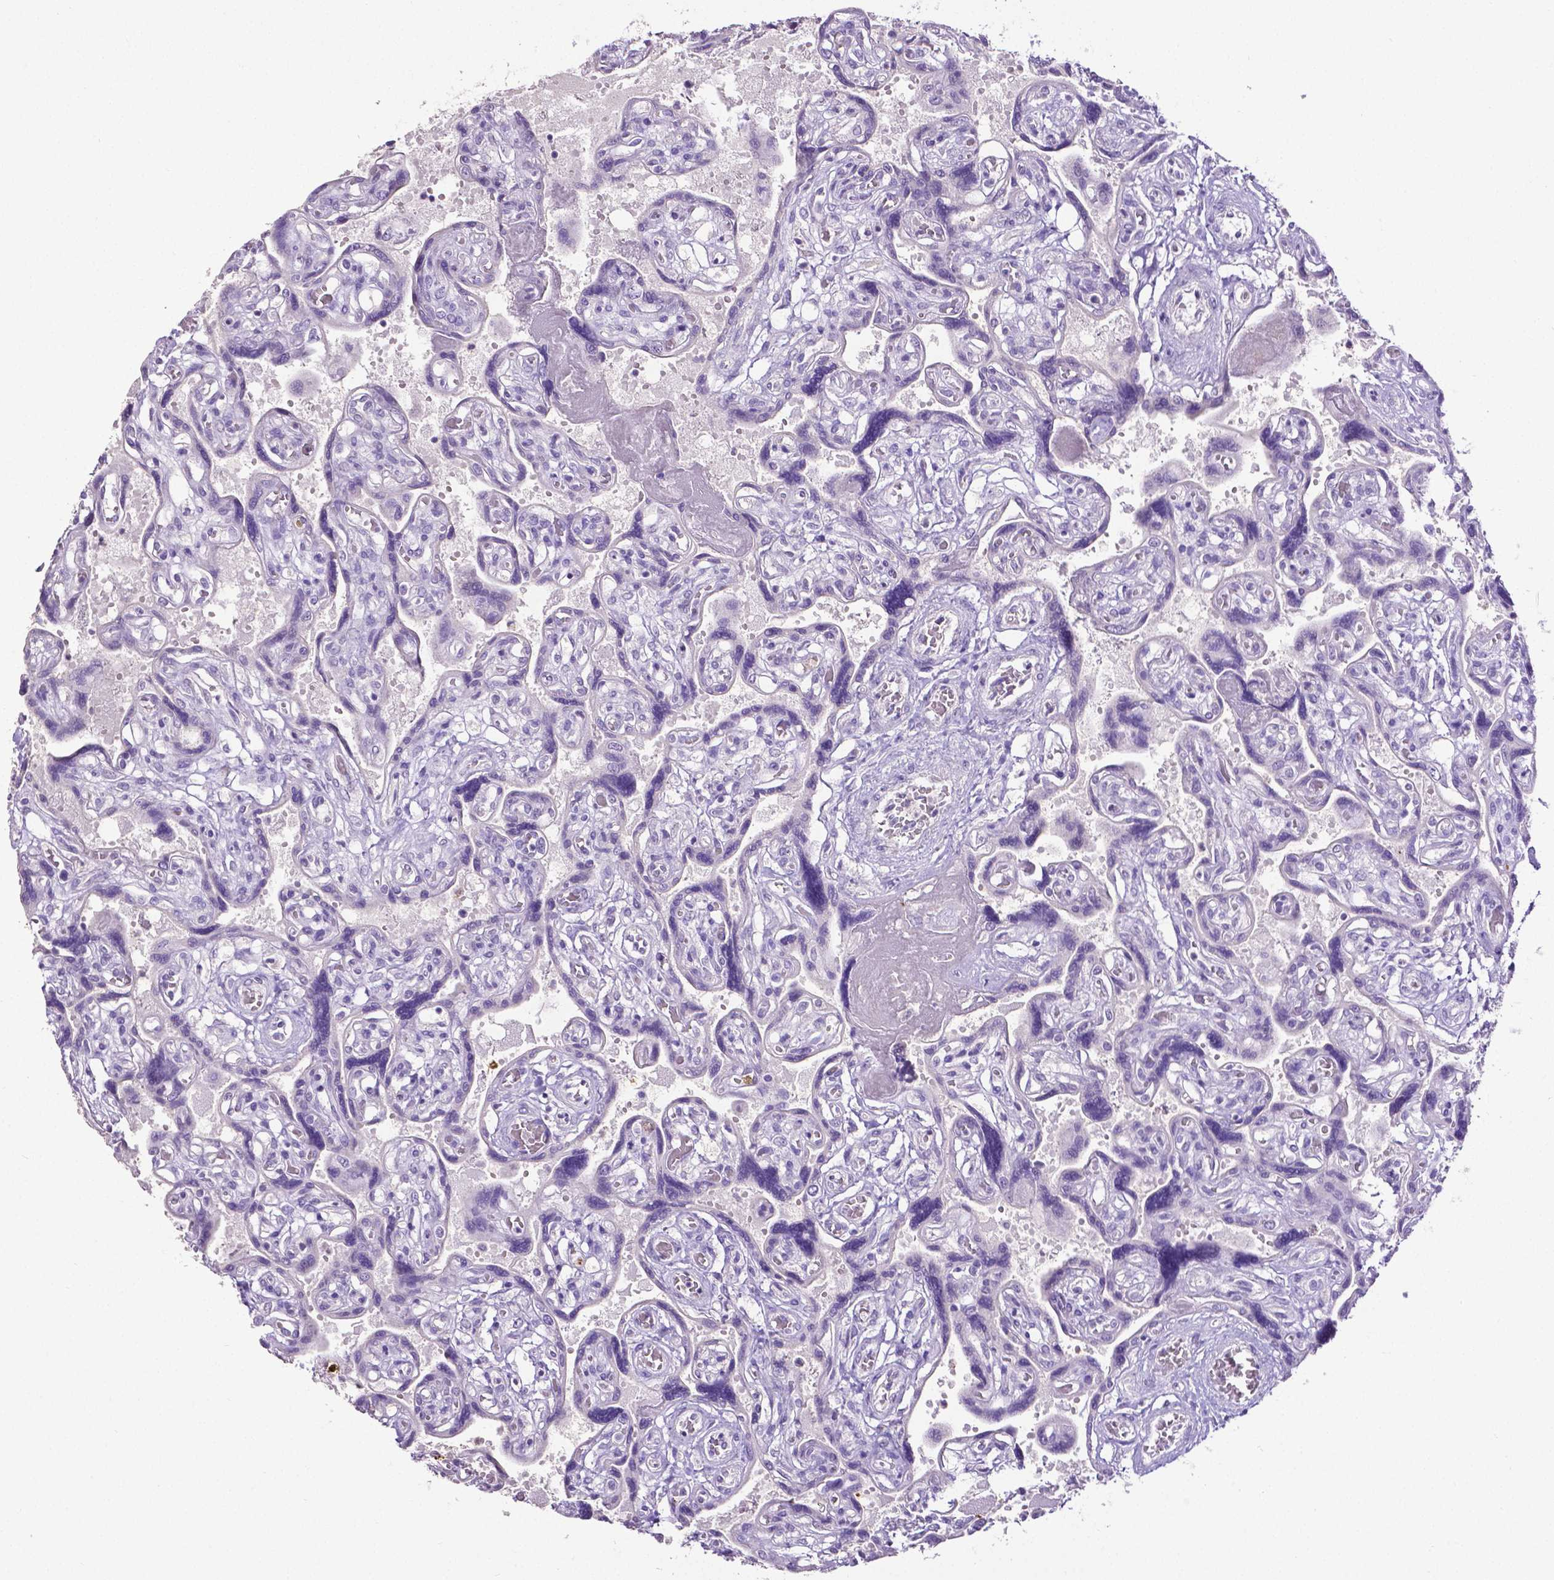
{"staining": {"intensity": "negative", "quantity": "none", "location": "none"}, "tissue": "placenta", "cell_type": "Decidual cells", "image_type": "normal", "snomed": [{"axis": "morphology", "description": "Normal tissue, NOS"}, {"axis": "topography", "description": "Placenta"}], "caption": "Decidual cells show no significant protein staining in benign placenta. (DAB (3,3'-diaminobenzidine) IHC, high magnification).", "gene": "MMP9", "patient": {"sex": "female", "age": 32}}